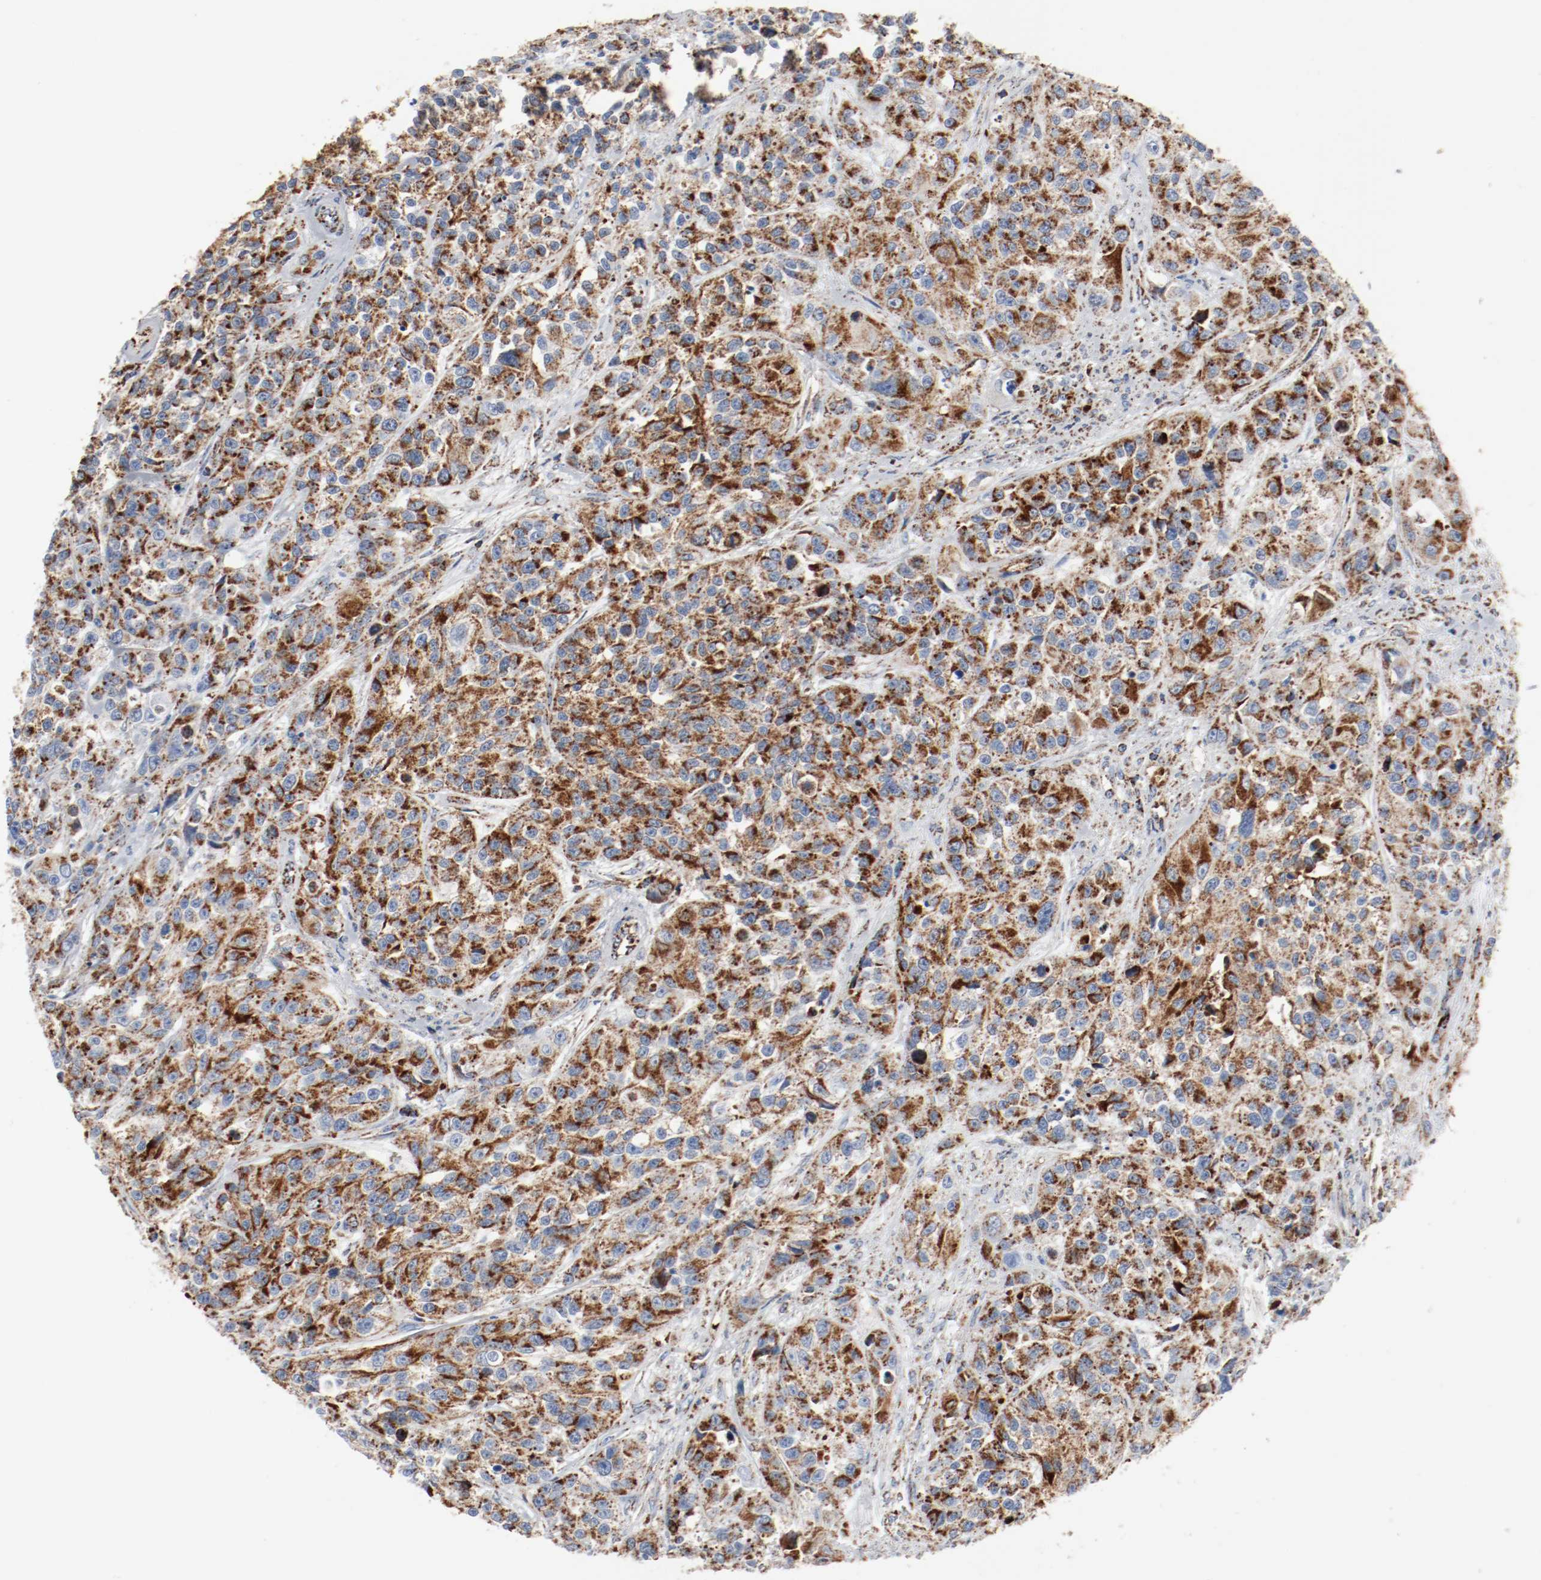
{"staining": {"intensity": "moderate", "quantity": ">75%", "location": "cytoplasmic/membranous"}, "tissue": "urothelial cancer", "cell_type": "Tumor cells", "image_type": "cancer", "snomed": [{"axis": "morphology", "description": "Urothelial carcinoma, High grade"}, {"axis": "topography", "description": "Urinary bladder"}], "caption": "A brown stain highlights moderate cytoplasmic/membranous staining of a protein in urothelial cancer tumor cells.", "gene": "NDUFB8", "patient": {"sex": "female", "age": 81}}